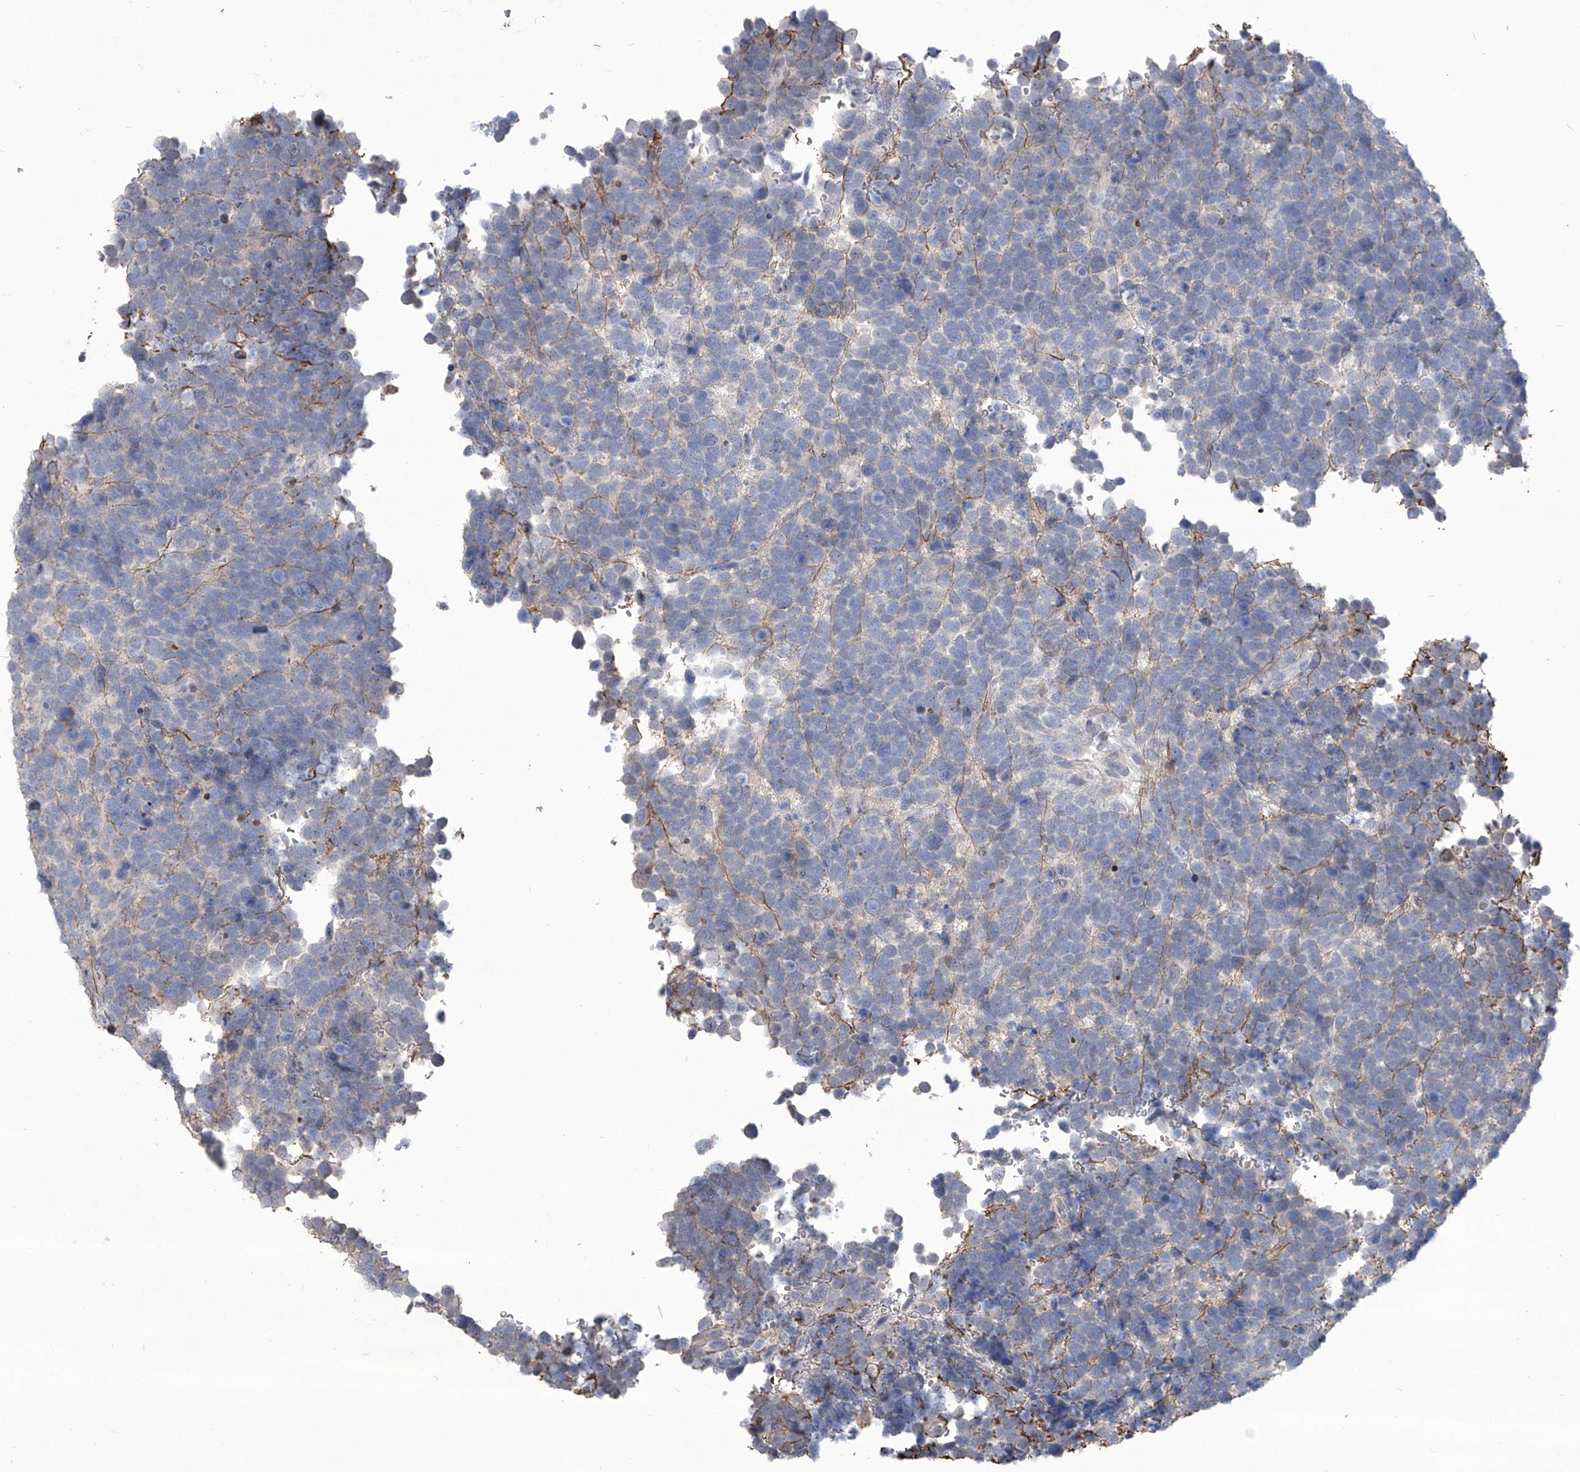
{"staining": {"intensity": "negative", "quantity": "none", "location": "none"}, "tissue": "urothelial cancer", "cell_type": "Tumor cells", "image_type": "cancer", "snomed": [{"axis": "morphology", "description": "Urothelial carcinoma, High grade"}, {"axis": "topography", "description": "Urinary bladder"}], "caption": "A high-resolution image shows immunohistochemistry (IHC) staining of urothelial cancer, which exhibits no significant expression in tumor cells.", "gene": "TXNIP", "patient": {"sex": "female", "age": 82}}